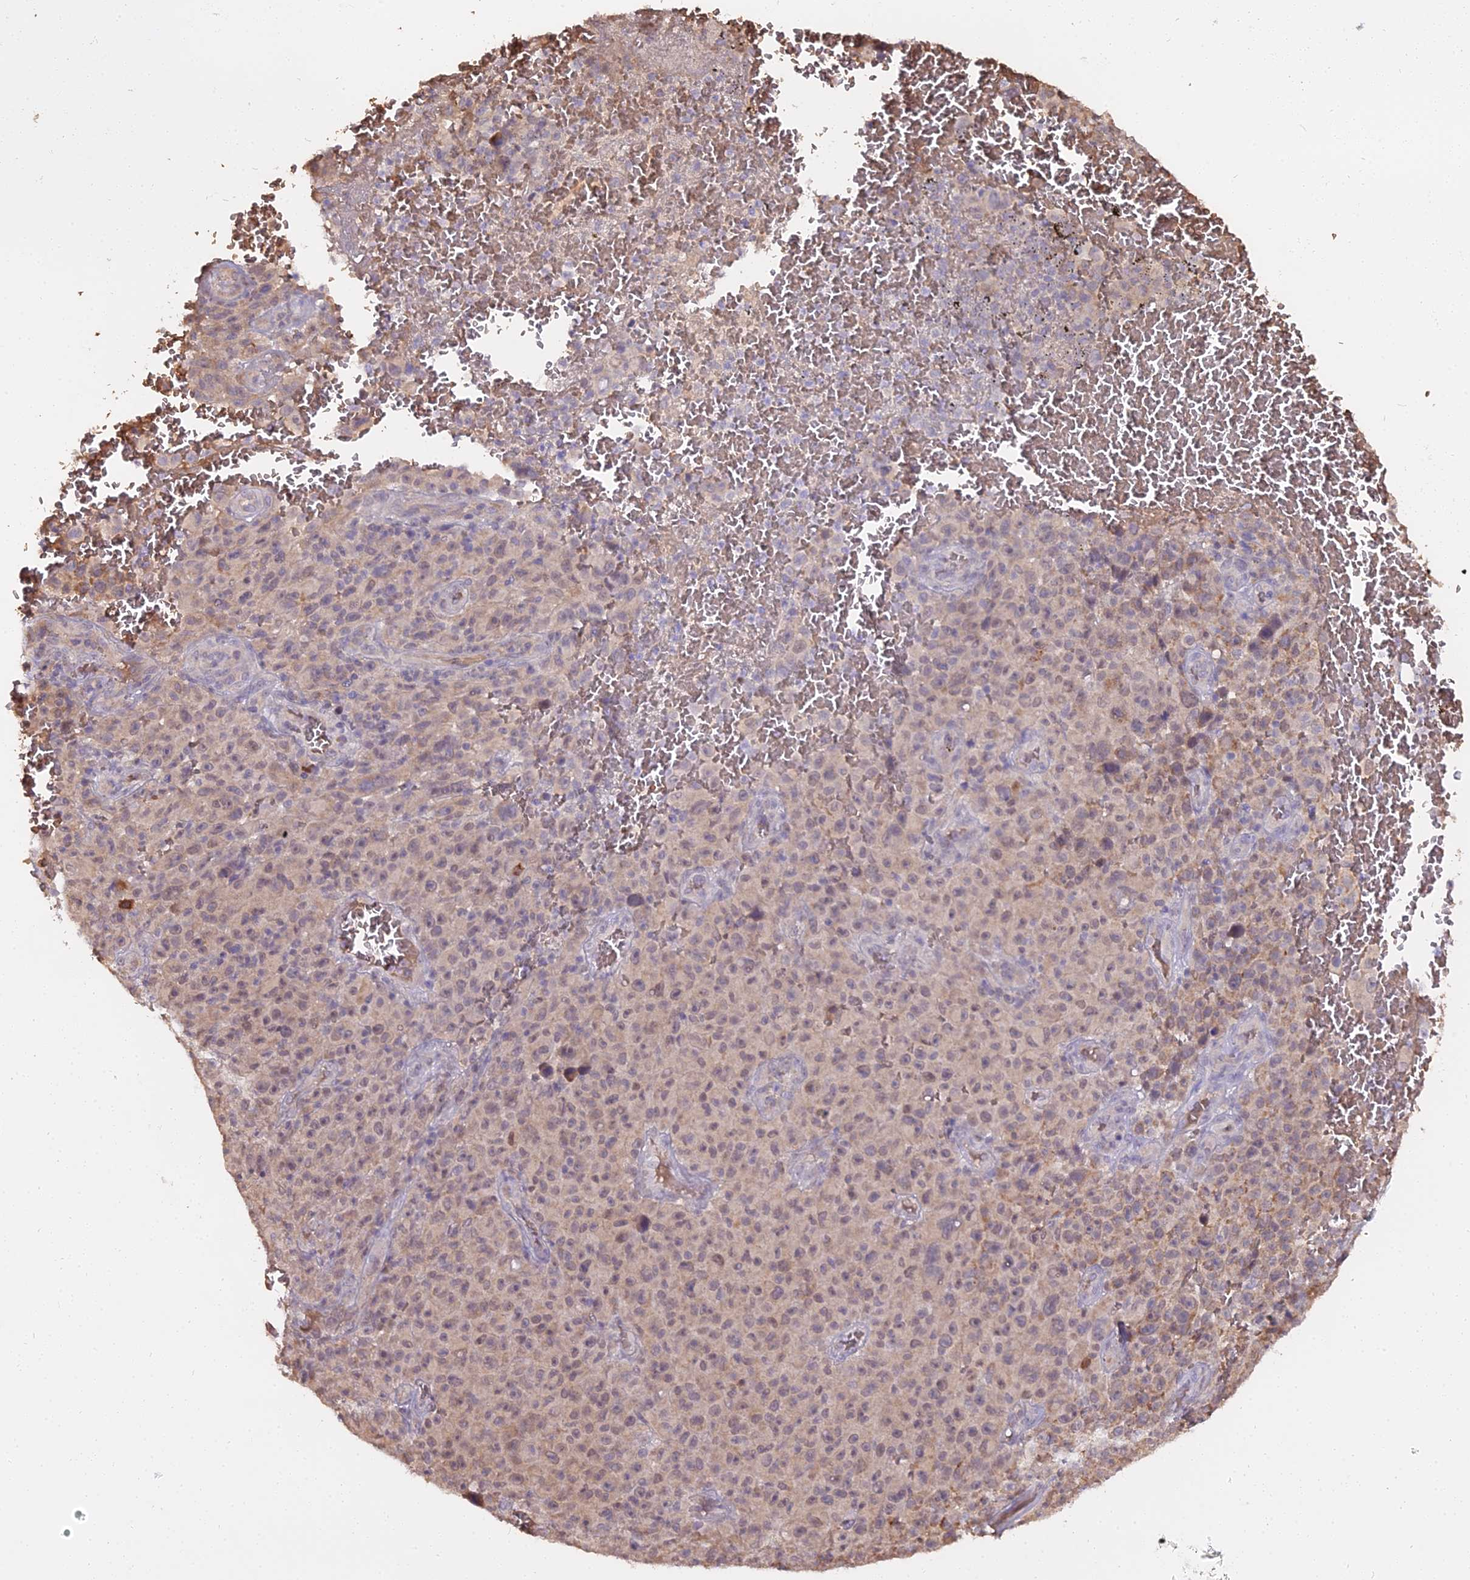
{"staining": {"intensity": "weak", "quantity": "<25%", "location": "cytoplasmic/membranous"}, "tissue": "melanoma", "cell_type": "Tumor cells", "image_type": "cancer", "snomed": [{"axis": "morphology", "description": "Malignant melanoma, NOS"}, {"axis": "topography", "description": "Skin"}], "caption": "An IHC histopathology image of malignant melanoma is shown. There is no staining in tumor cells of malignant melanoma.", "gene": "ZDBF2", "patient": {"sex": "female", "age": 82}}